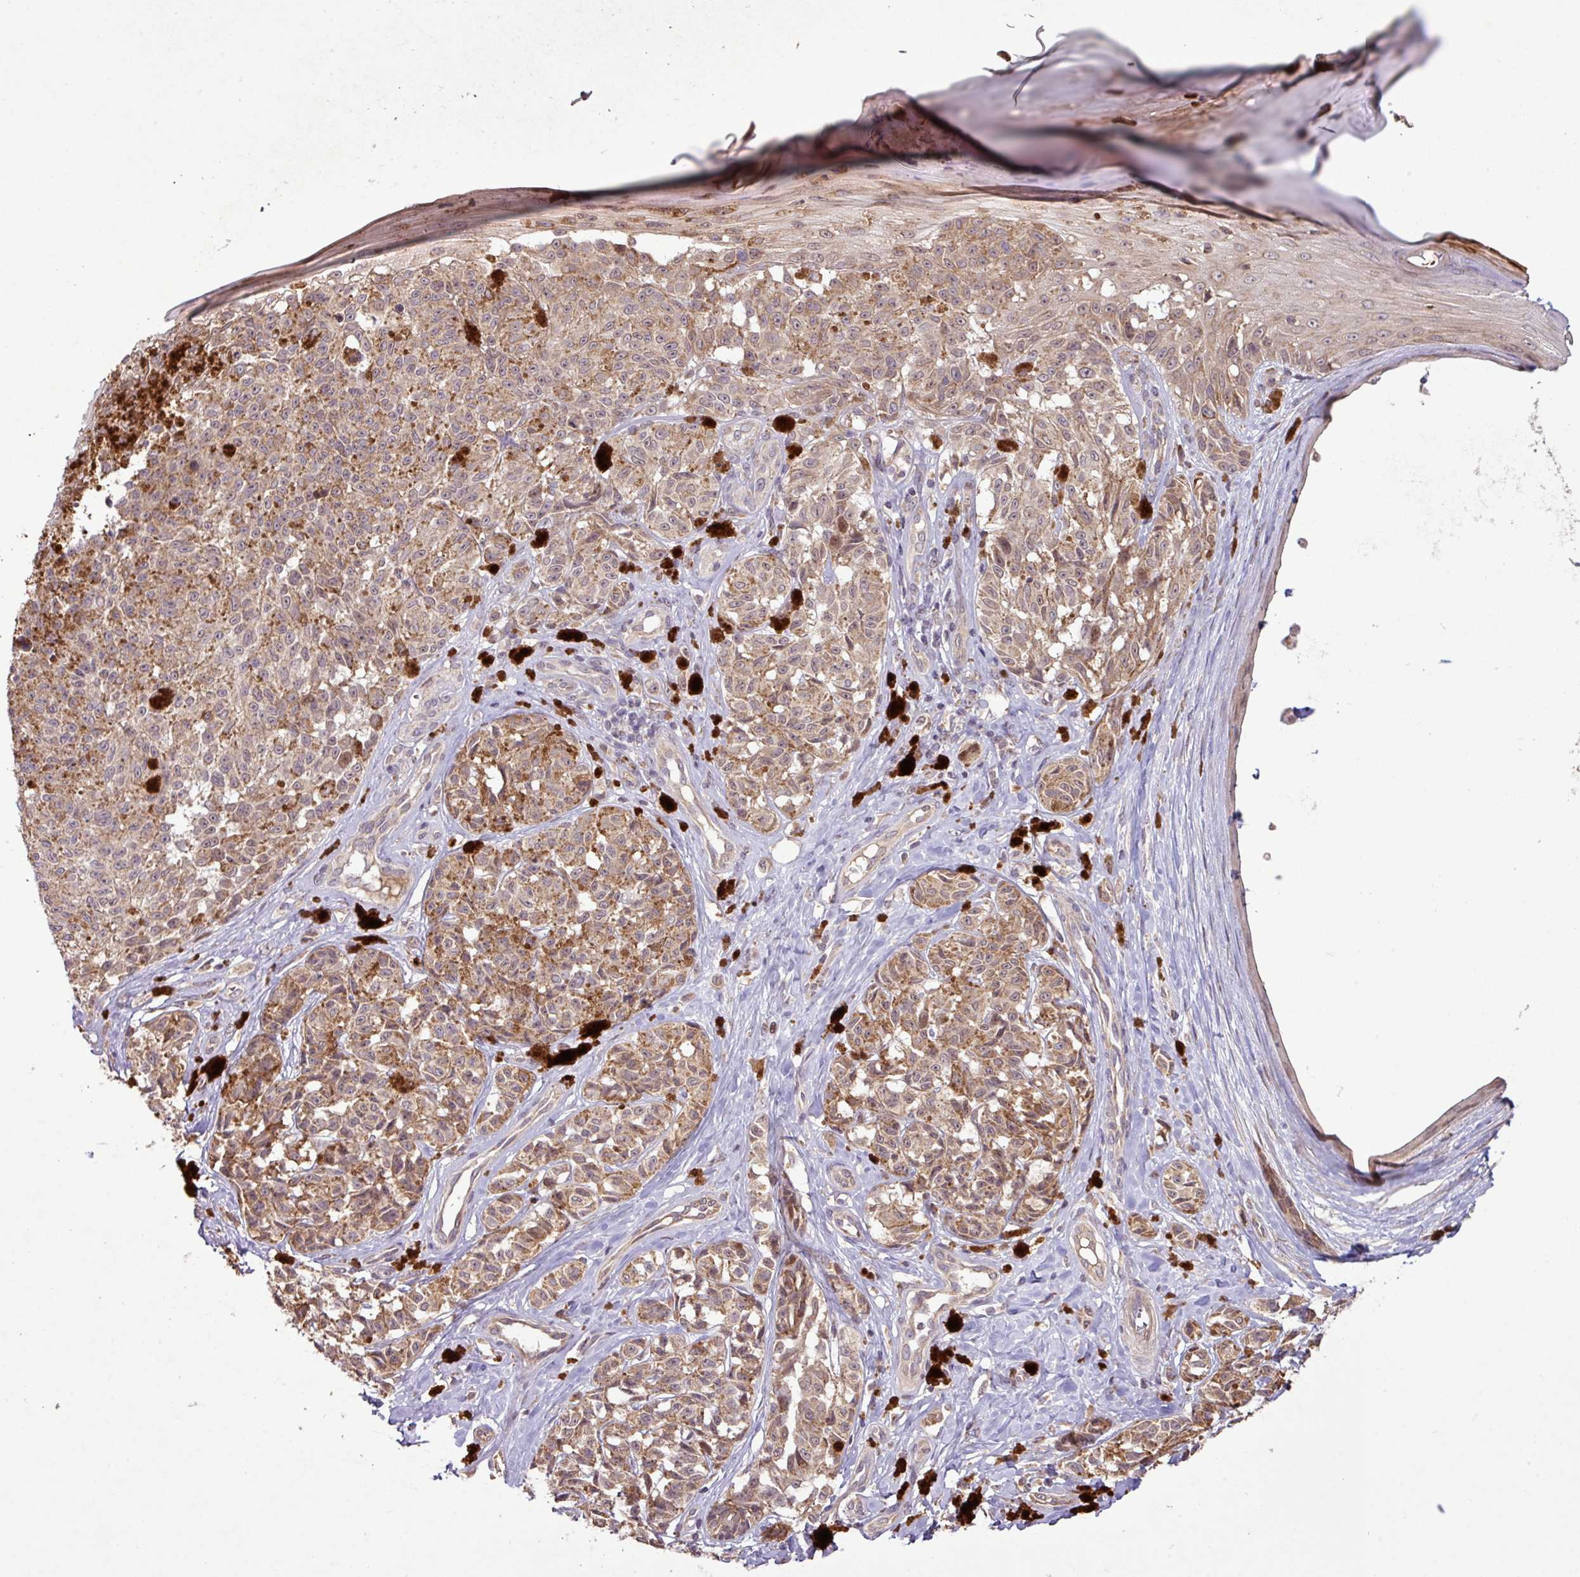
{"staining": {"intensity": "moderate", "quantity": ">75%", "location": "cytoplasmic/membranous"}, "tissue": "melanoma", "cell_type": "Tumor cells", "image_type": "cancer", "snomed": [{"axis": "morphology", "description": "Malignant melanoma, NOS"}, {"axis": "topography", "description": "Skin"}], "caption": "Immunohistochemistry (IHC) photomicrograph of melanoma stained for a protein (brown), which shows medium levels of moderate cytoplasmic/membranous positivity in about >75% of tumor cells.", "gene": "YPEL3", "patient": {"sex": "female", "age": 65}}